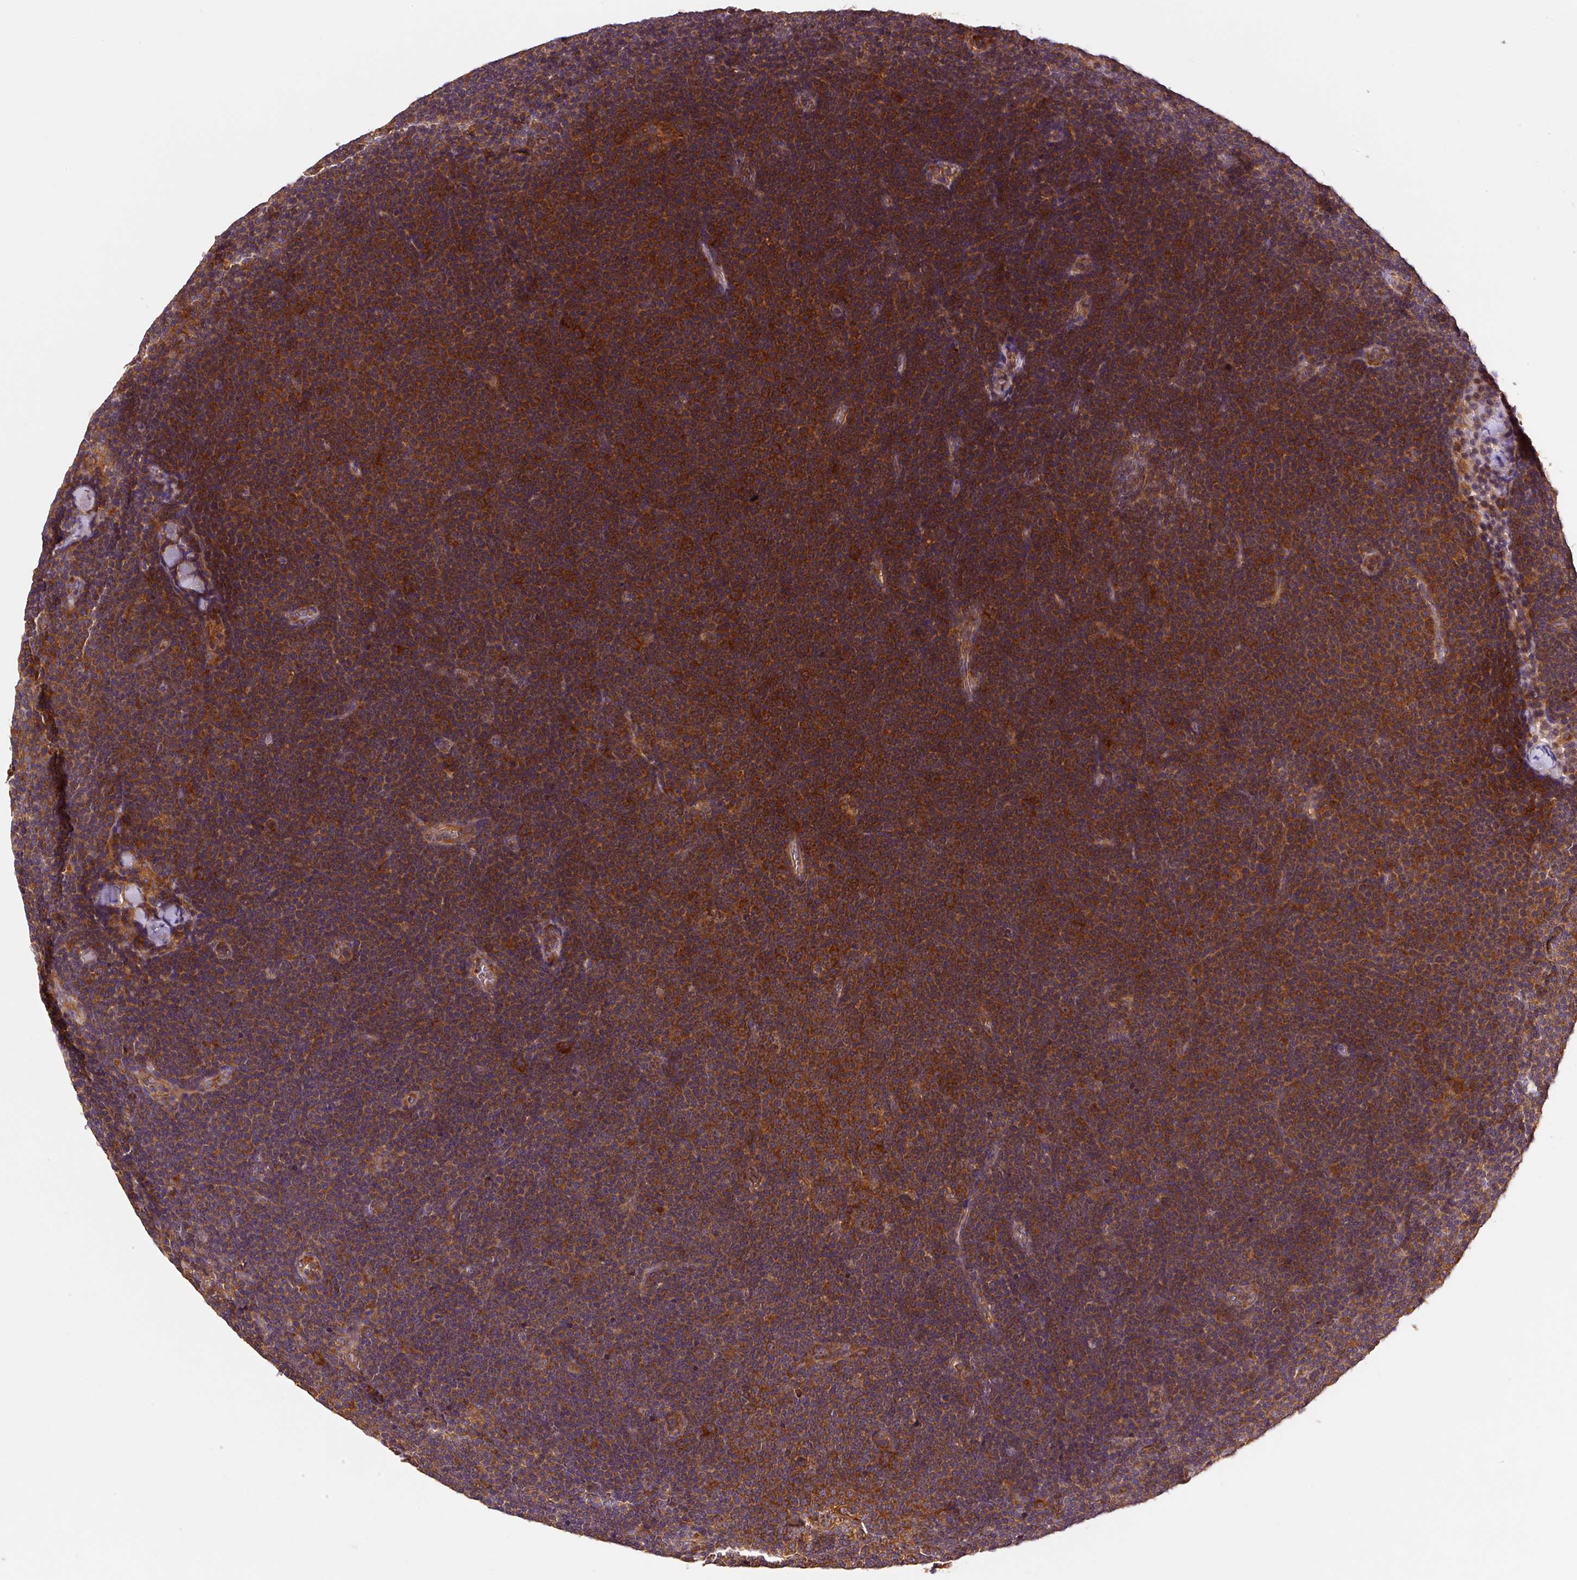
{"staining": {"intensity": "moderate", "quantity": ">75%", "location": "cytoplasmic/membranous"}, "tissue": "lymphoma", "cell_type": "Tumor cells", "image_type": "cancer", "snomed": [{"axis": "morphology", "description": "Malignant lymphoma, non-Hodgkin's type, Low grade"}, {"axis": "topography", "description": "Lymph node"}], "caption": "The micrograph exhibits a brown stain indicating the presence of a protein in the cytoplasmic/membranous of tumor cells in malignant lymphoma, non-Hodgkin's type (low-grade). The protein of interest is shown in brown color, while the nuclei are stained blue.", "gene": "EIF2S2", "patient": {"sex": "male", "age": 48}}